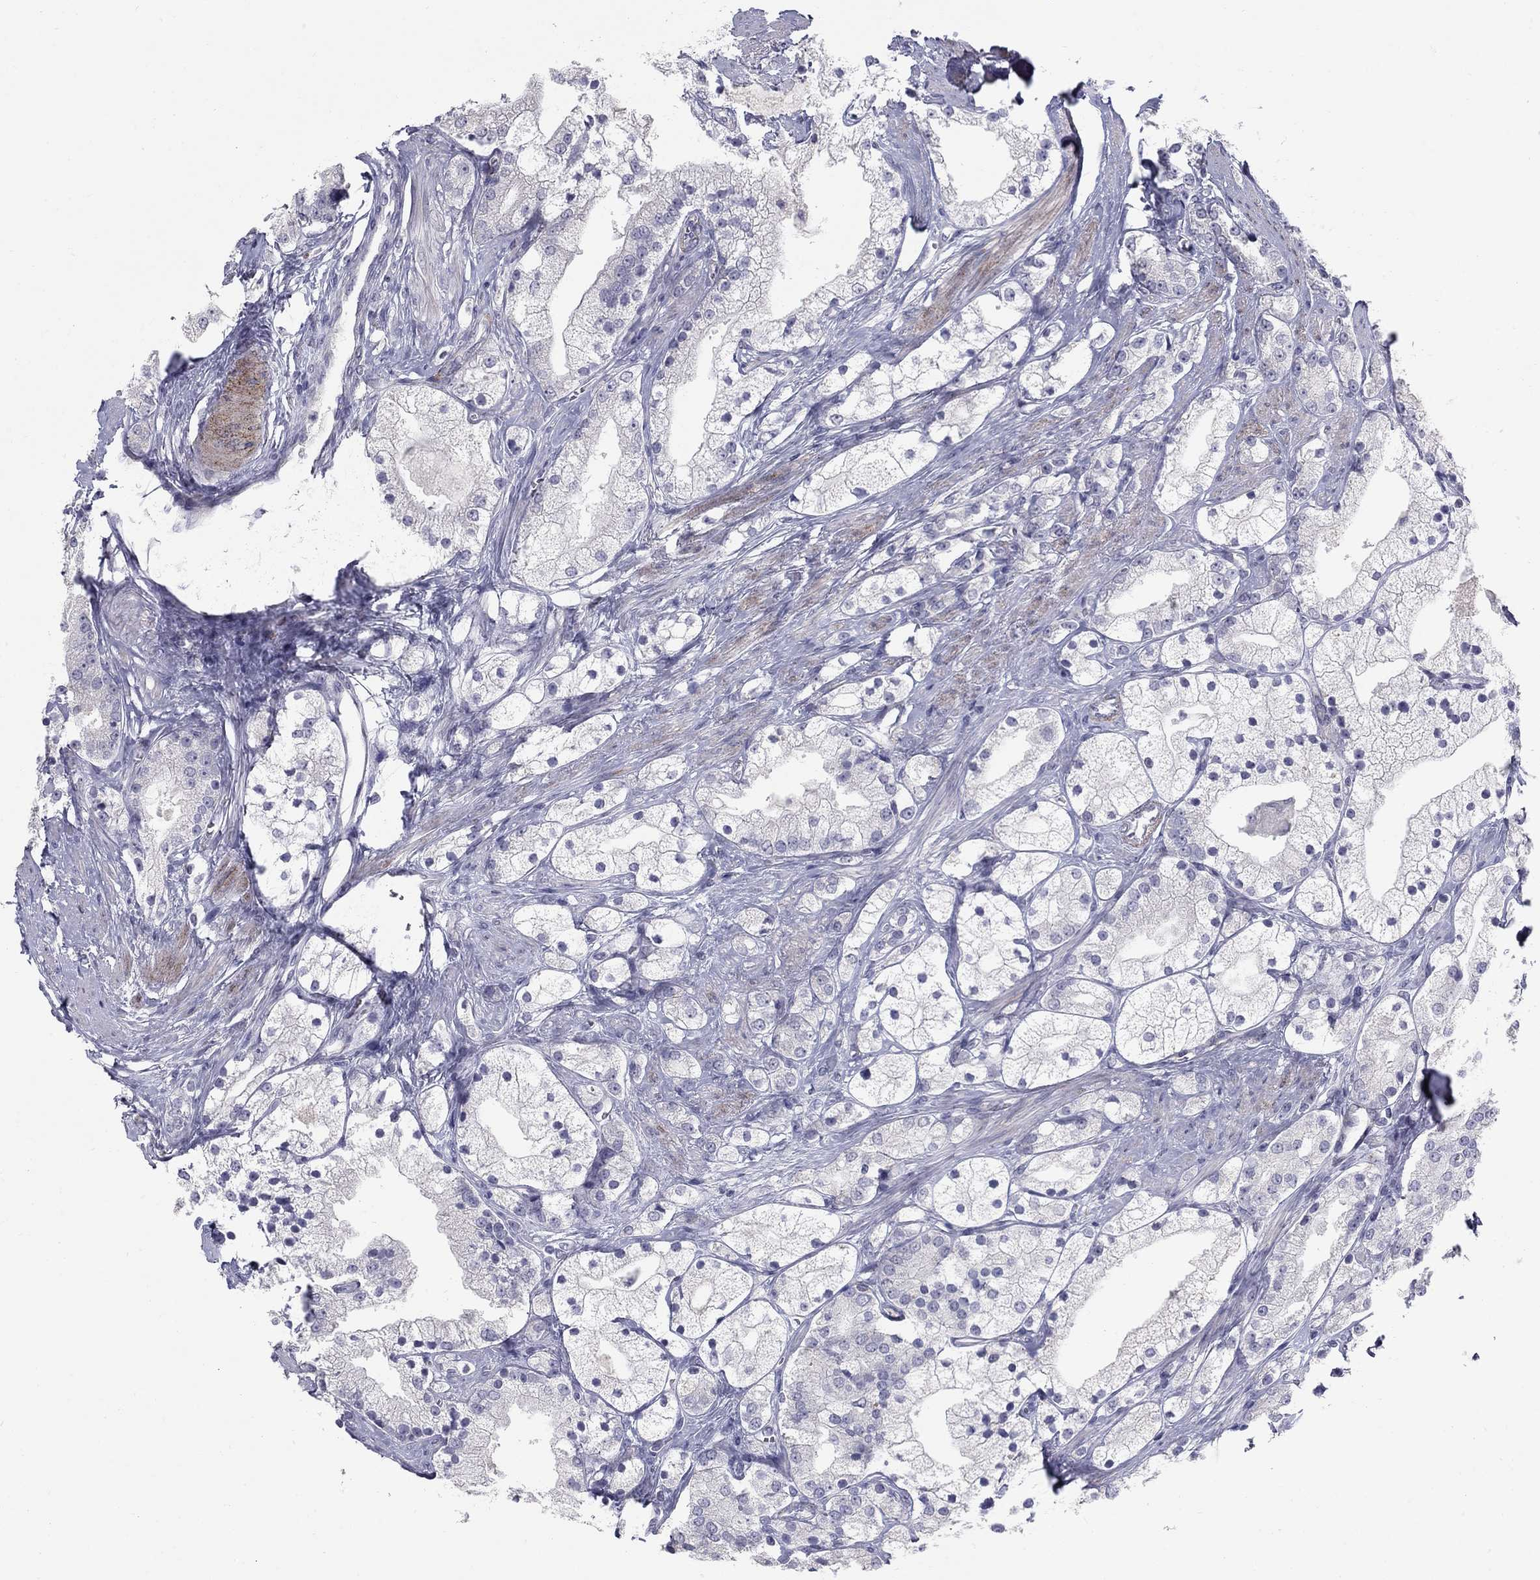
{"staining": {"intensity": "negative", "quantity": "none", "location": "none"}, "tissue": "prostate cancer", "cell_type": "Tumor cells", "image_type": "cancer", "snomed": [{"axis": "morphology", "description": "Adenocarcinoma, NOS"}, {"axis": "topography", "description": "Prostate and seminal vesicle, NOS"}, {"axis": "topography", "description": "Prostate"}], "caption": "This micrograph is of prostate cancer stained with immunohistochemistry to label a protein in brown with the nuclei are counter-stained blue. There is no positivity in tumor cells.", "gene": "NTRK2", "patient": {"sex": "male", "age": 67}}